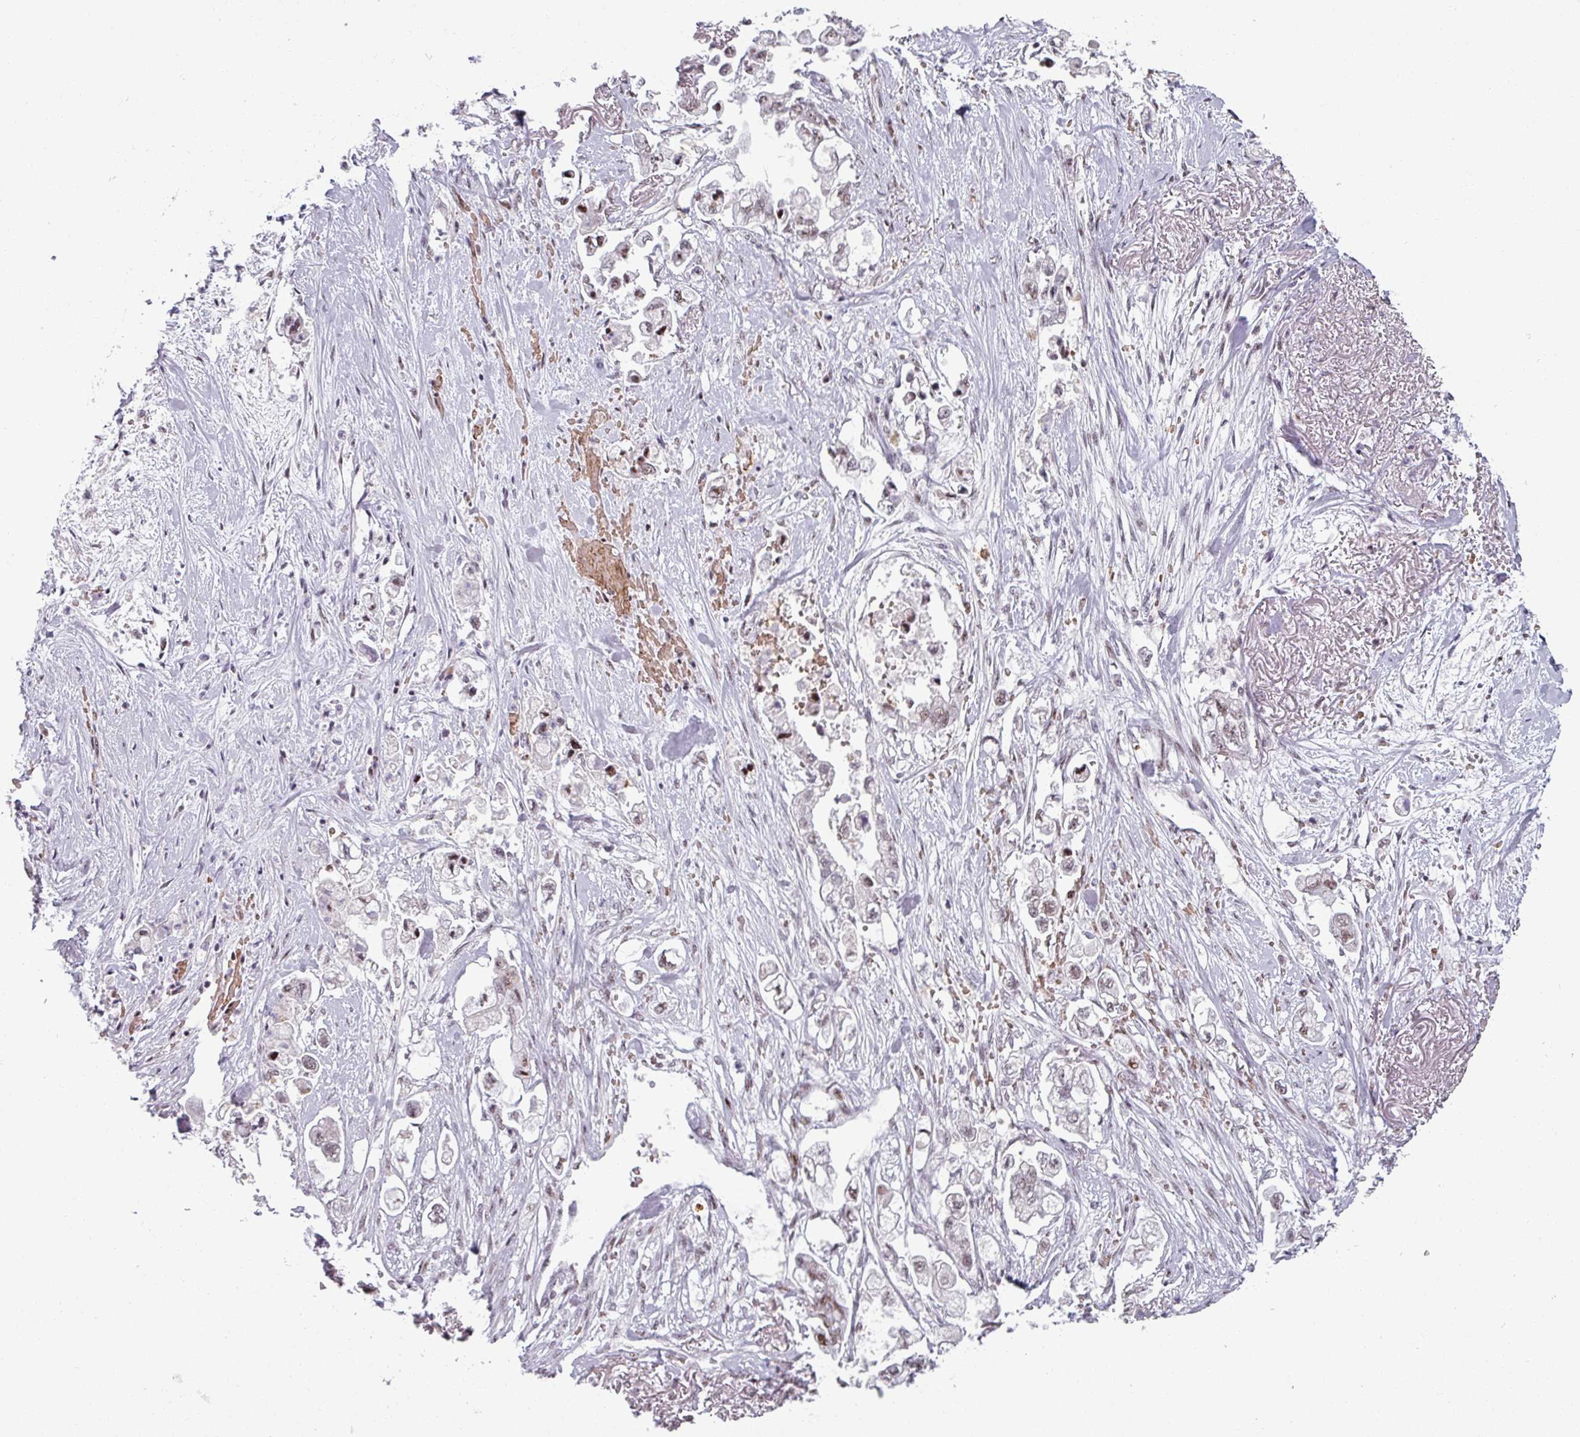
{"staining": {"intensity": "weak", "quantity": ">75%", "location": "nuclear"}, "tissue": "stomach cancer", "cell_type": "Tumor cells", "image_type": "cancer", "snomed": [{"axis": "morphology", "description": "Adenocarcinoma, NOS"}, {"axis": "topography", "description": "Stomach"}], "caption": "Immunohistochemical staining of stomach cancer demonstrates weak nuclear protein positivity in approximately >75% of tumor cells. (DAB (3,3'-diaminobenzidine) IHC with brightfield microscopy, high magnification).", "gene": "NCOR1", "patient": {"sex": "male", "age": 62}}